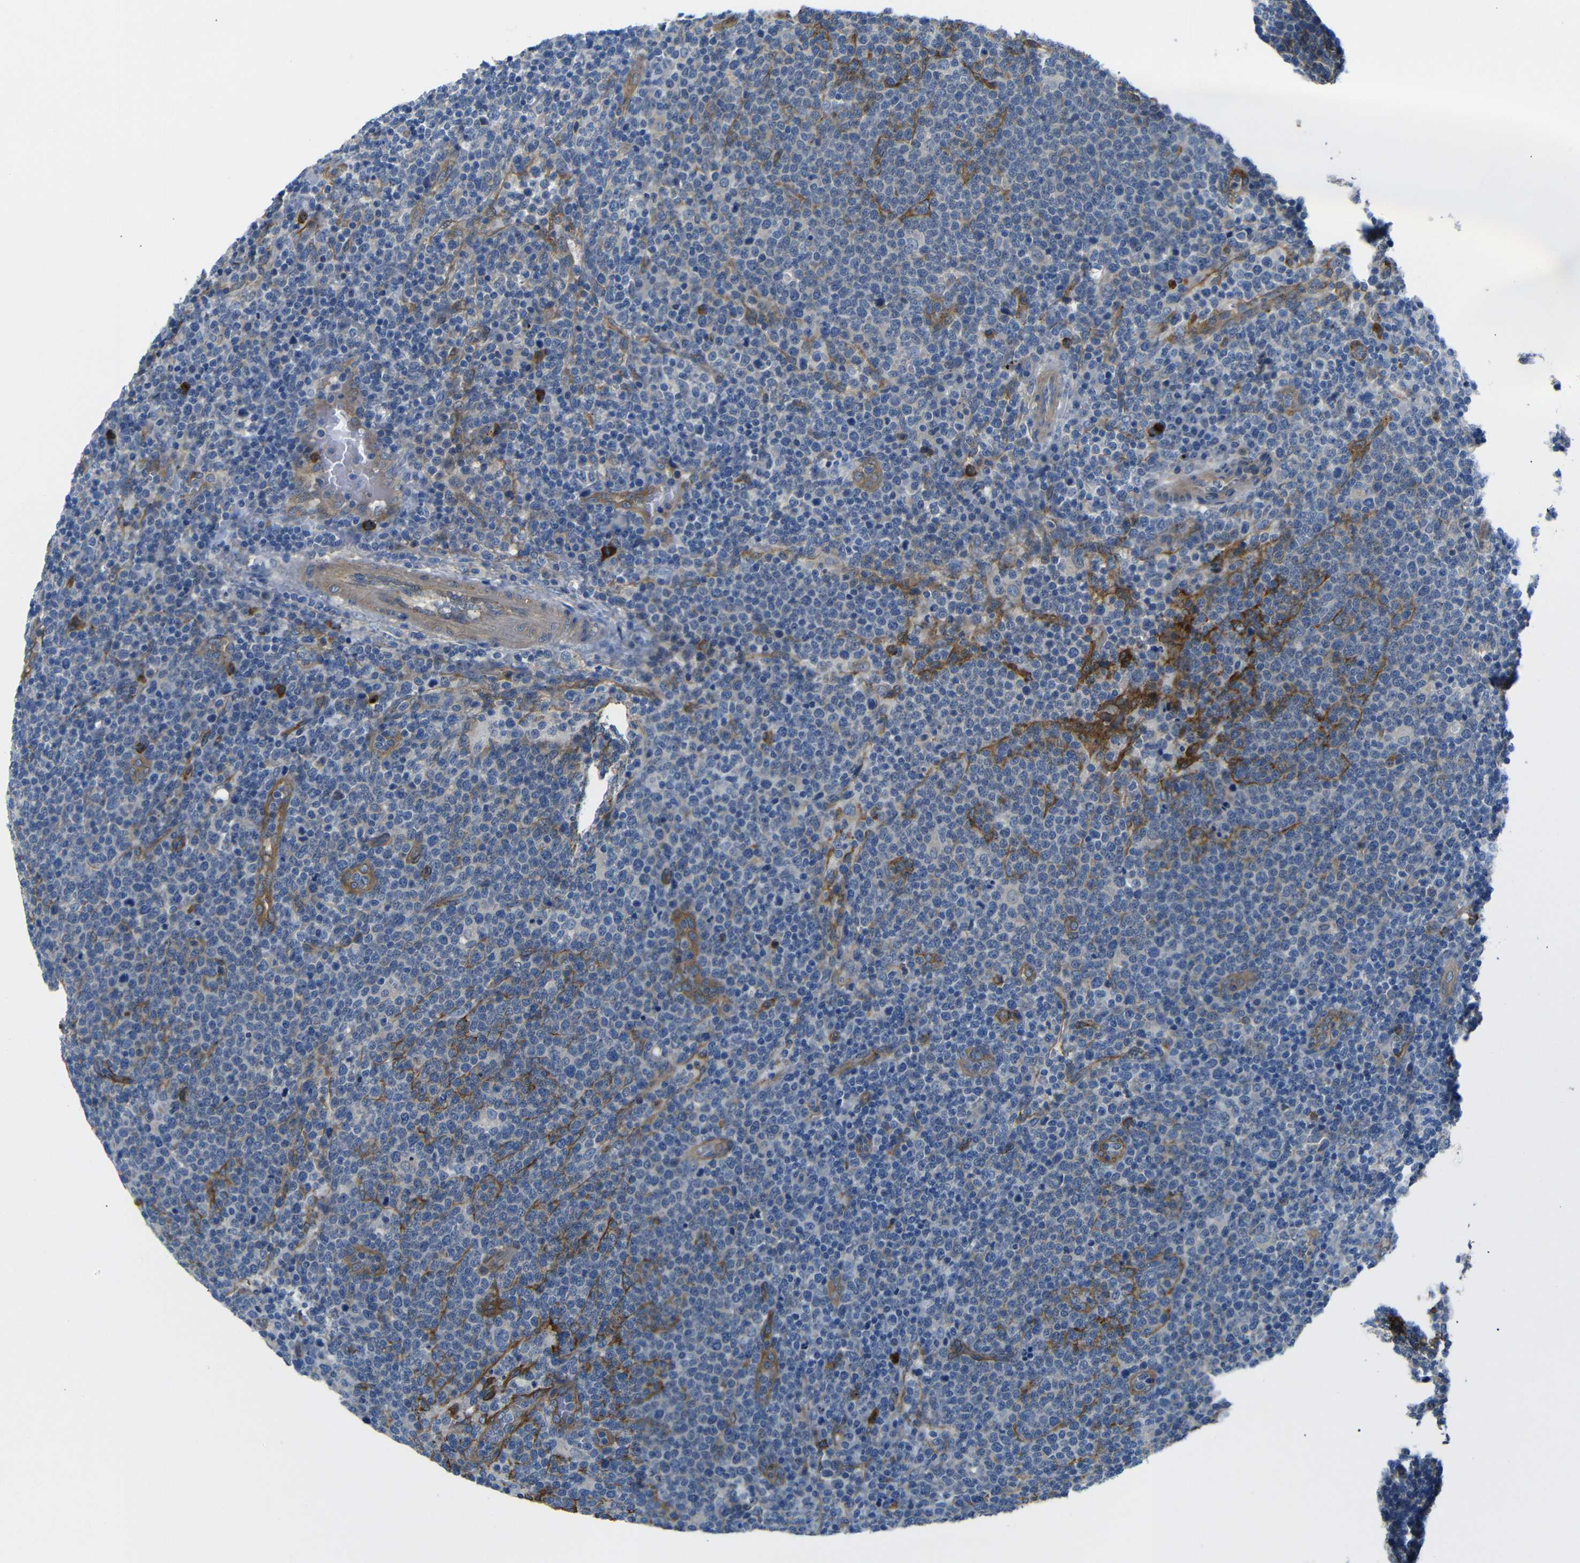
{"staining": {"intensity": "negative", "quantity": "none", "location": "none"}, "tissue": "lymphoma", "cell_type": "Tumor cells", "image_type": "cancer", "snomed": [{"axis": "morphology", "description": "Malignant lymphoma, non-Hodgkin's type, High grade"}, {"axis": "topography", "description": "Lymph node"}], "caption": "DAB (3,3'-diaminobenzidine) immunohistochemical staining of human high-grade malignant lymphoma, non-Hodgkin's type displays no significant expression in tumor cells.", "gene": "MYO1B", "patient": {"sex": "male", "age": 61}}